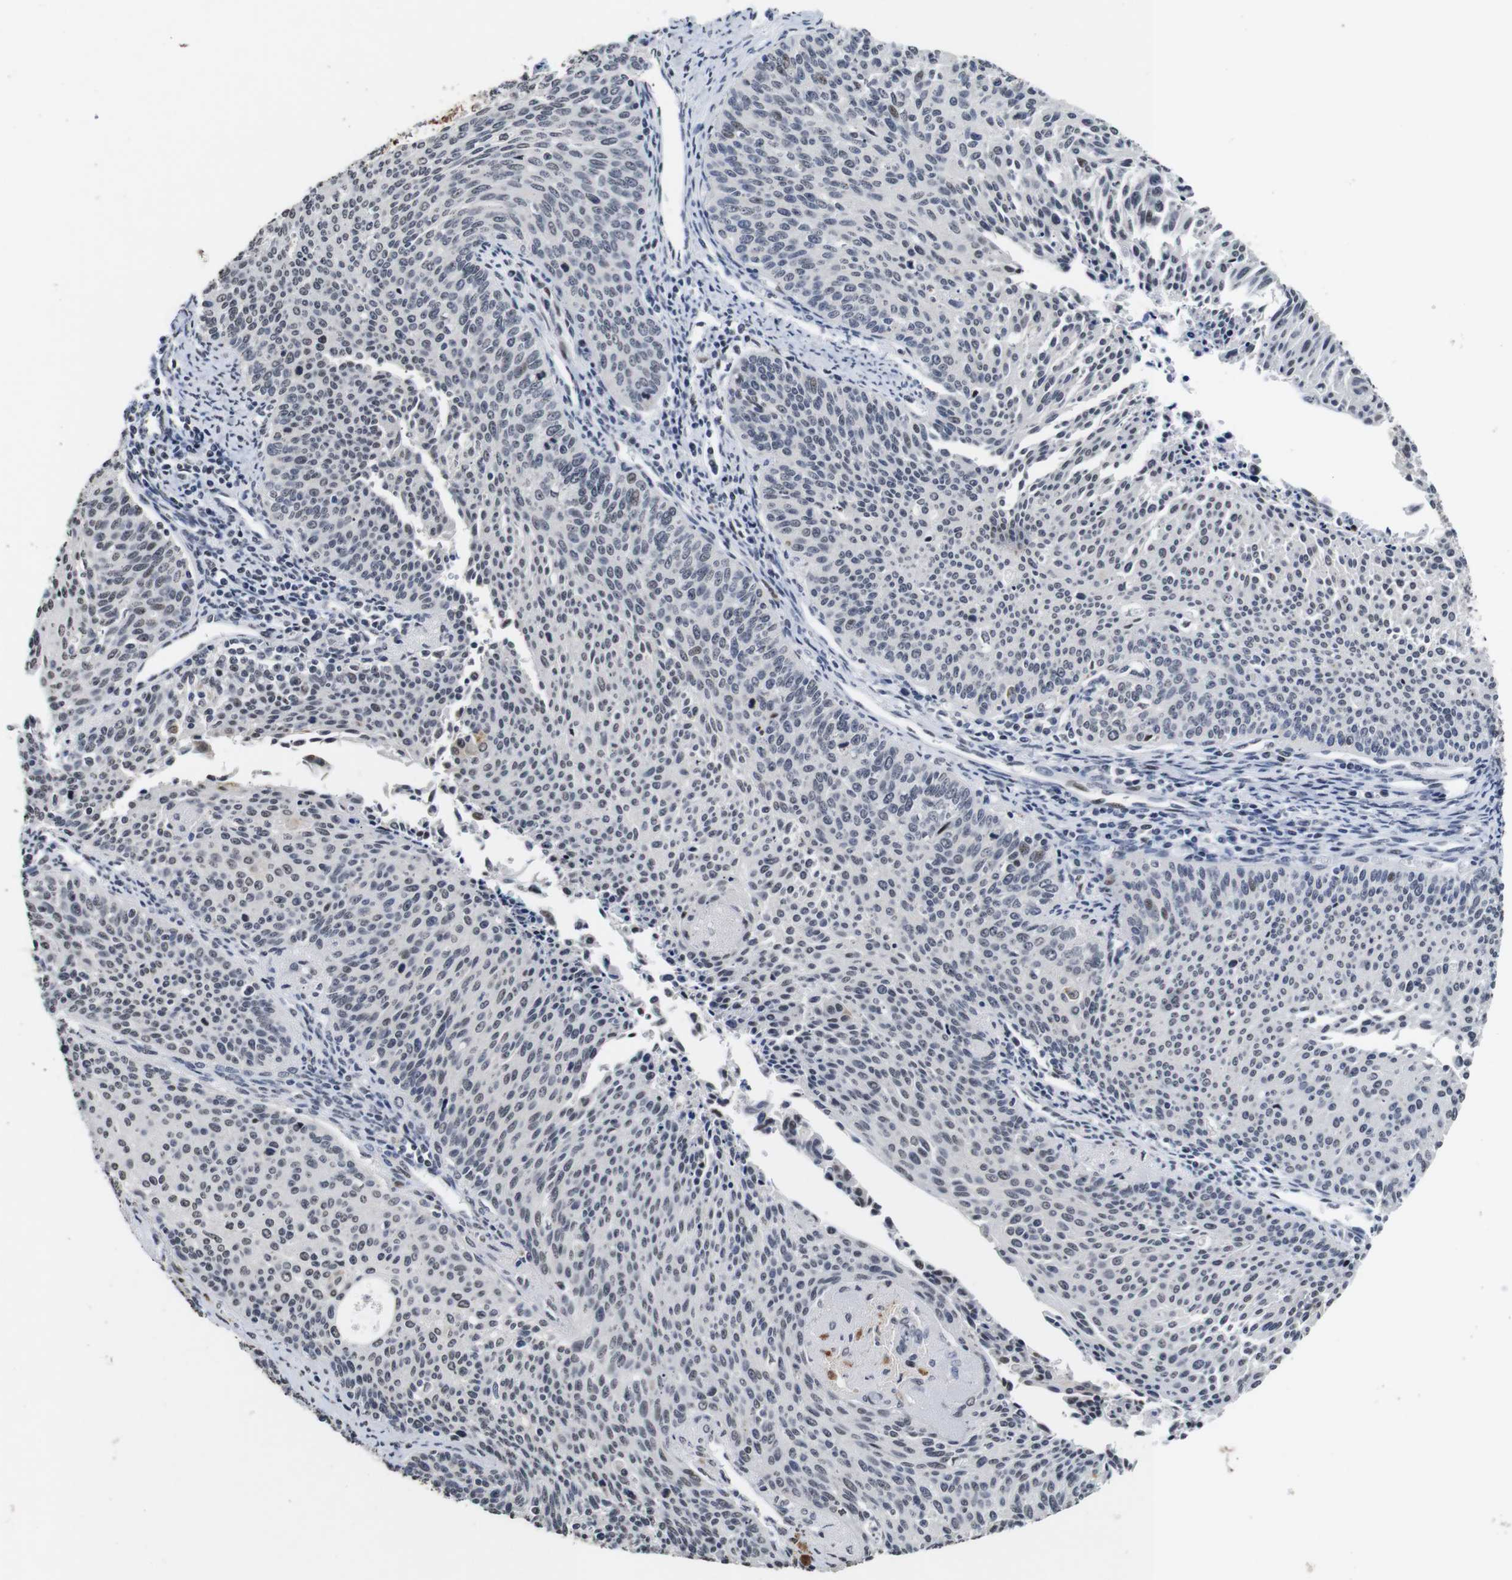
{"staining": {"intensity": "weak", "quantity": "25%-75%", "location": "nuclear"}, "tissue": "cervical cancer", "cell_type": "Tumor cells", "image_type": "cancer", "snomed": [{"axis": "morphology", "description": "Squamous cell carcinoma, NOS"}, {"axis": "topography", "description": "Cervix"}], "caption": "Cervical cancer tissue displays weak nuclear positivity in about 25%-75% of tumor cells", "gene": "EIF4G1", "patient": {"sex": "female", "age": 55}}